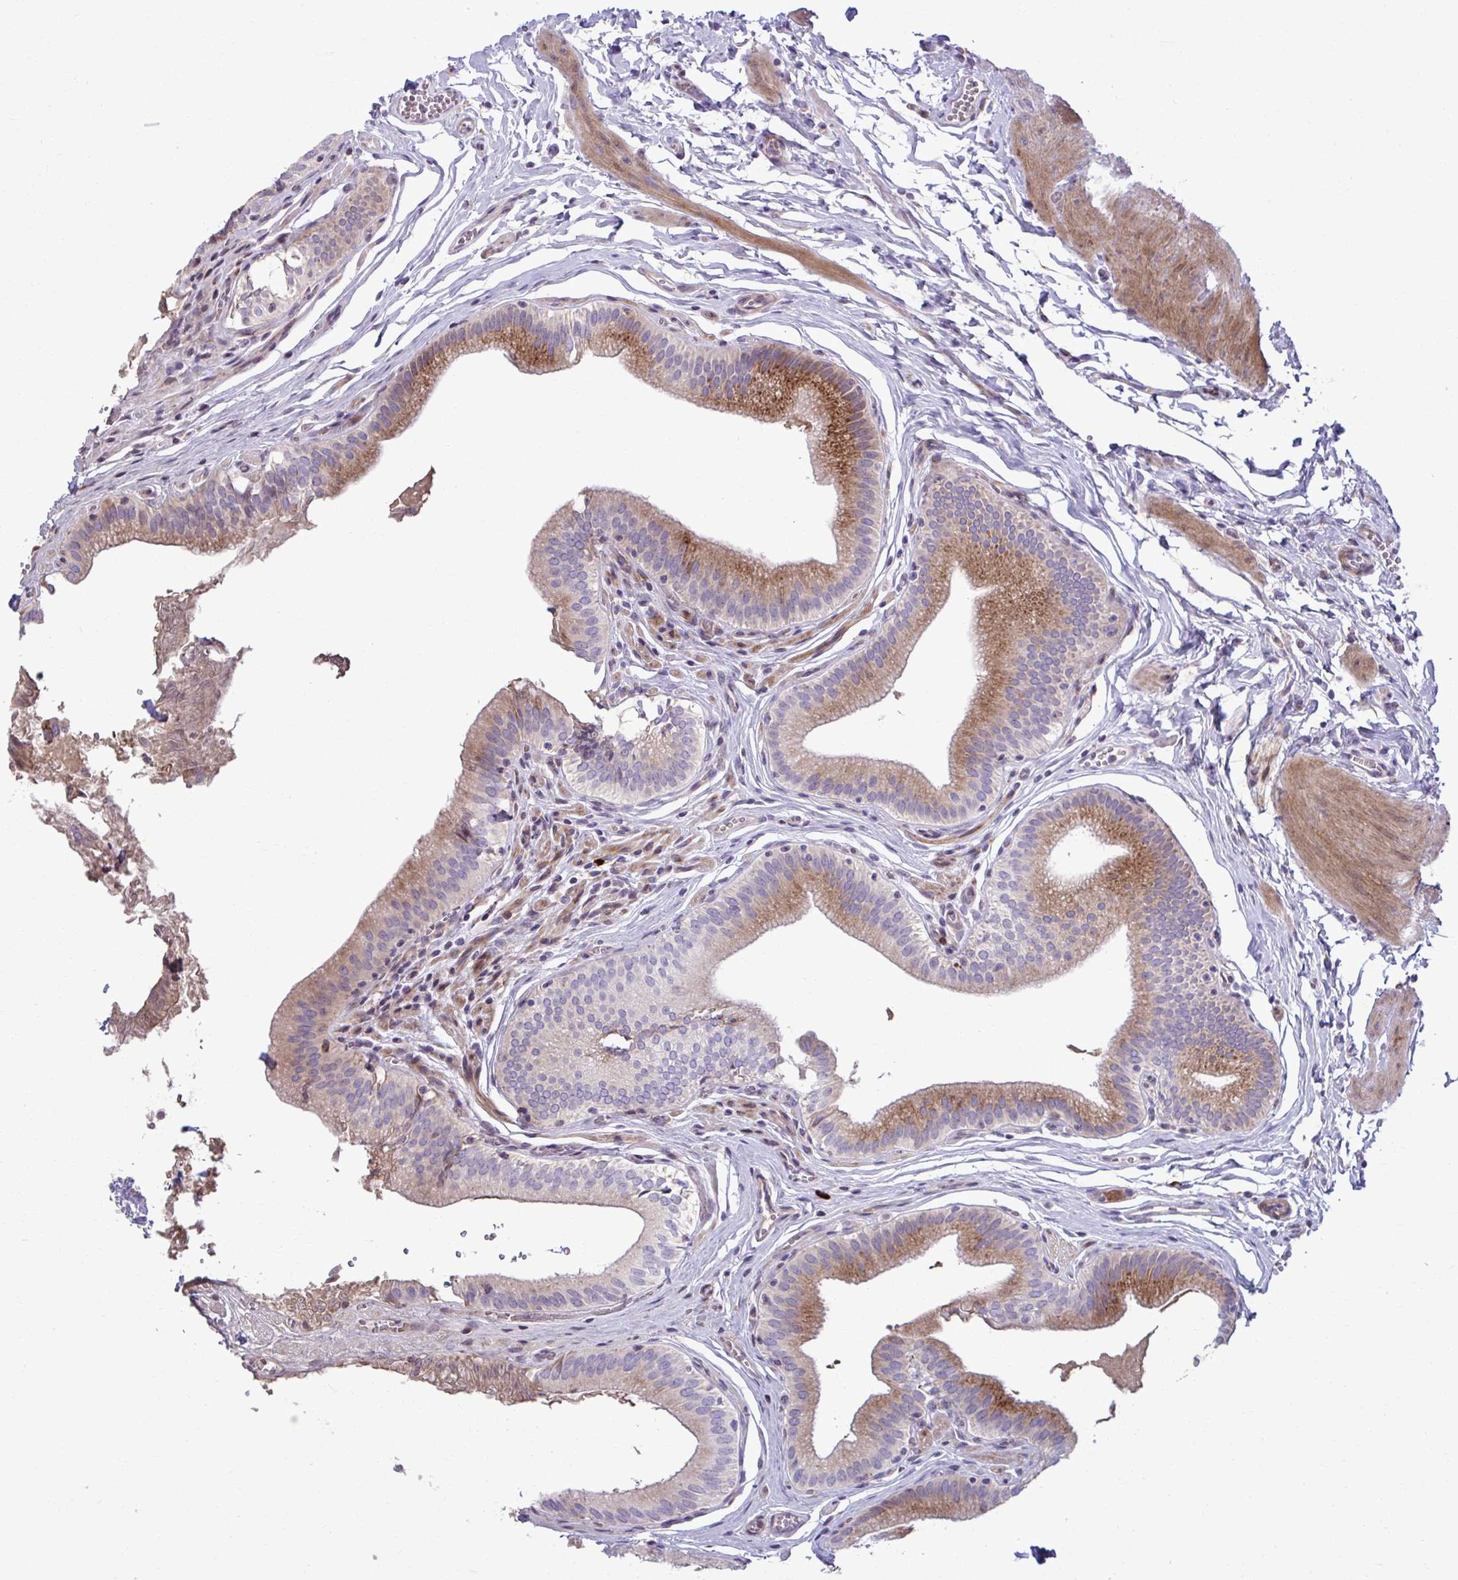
{"staining": {"intensity": "strong", "quantity": "25%-75%", "location": "cytoplasmic/membranous"}, "tissue": "gallbladder", "cell_type": "Glandular cells", "image_type": "normal", "snomed": [{"axis": "morphology", "description": "Normal tissue, NOS"}, {"axis": "topography", "description": "Gallbladder"}, {"axis": "topography", "description": "Peripheral nerve tissue"}], "caption": "Protein analysis of unremarkable gallbladder displays strong cytoplasmic/membranous positivity in about 25%-75% of glandular cells. (IHC, brightfield microscopy, high magnification).", "gene": "LIMS1", "patient": {"sex": "male", "age": 17}}